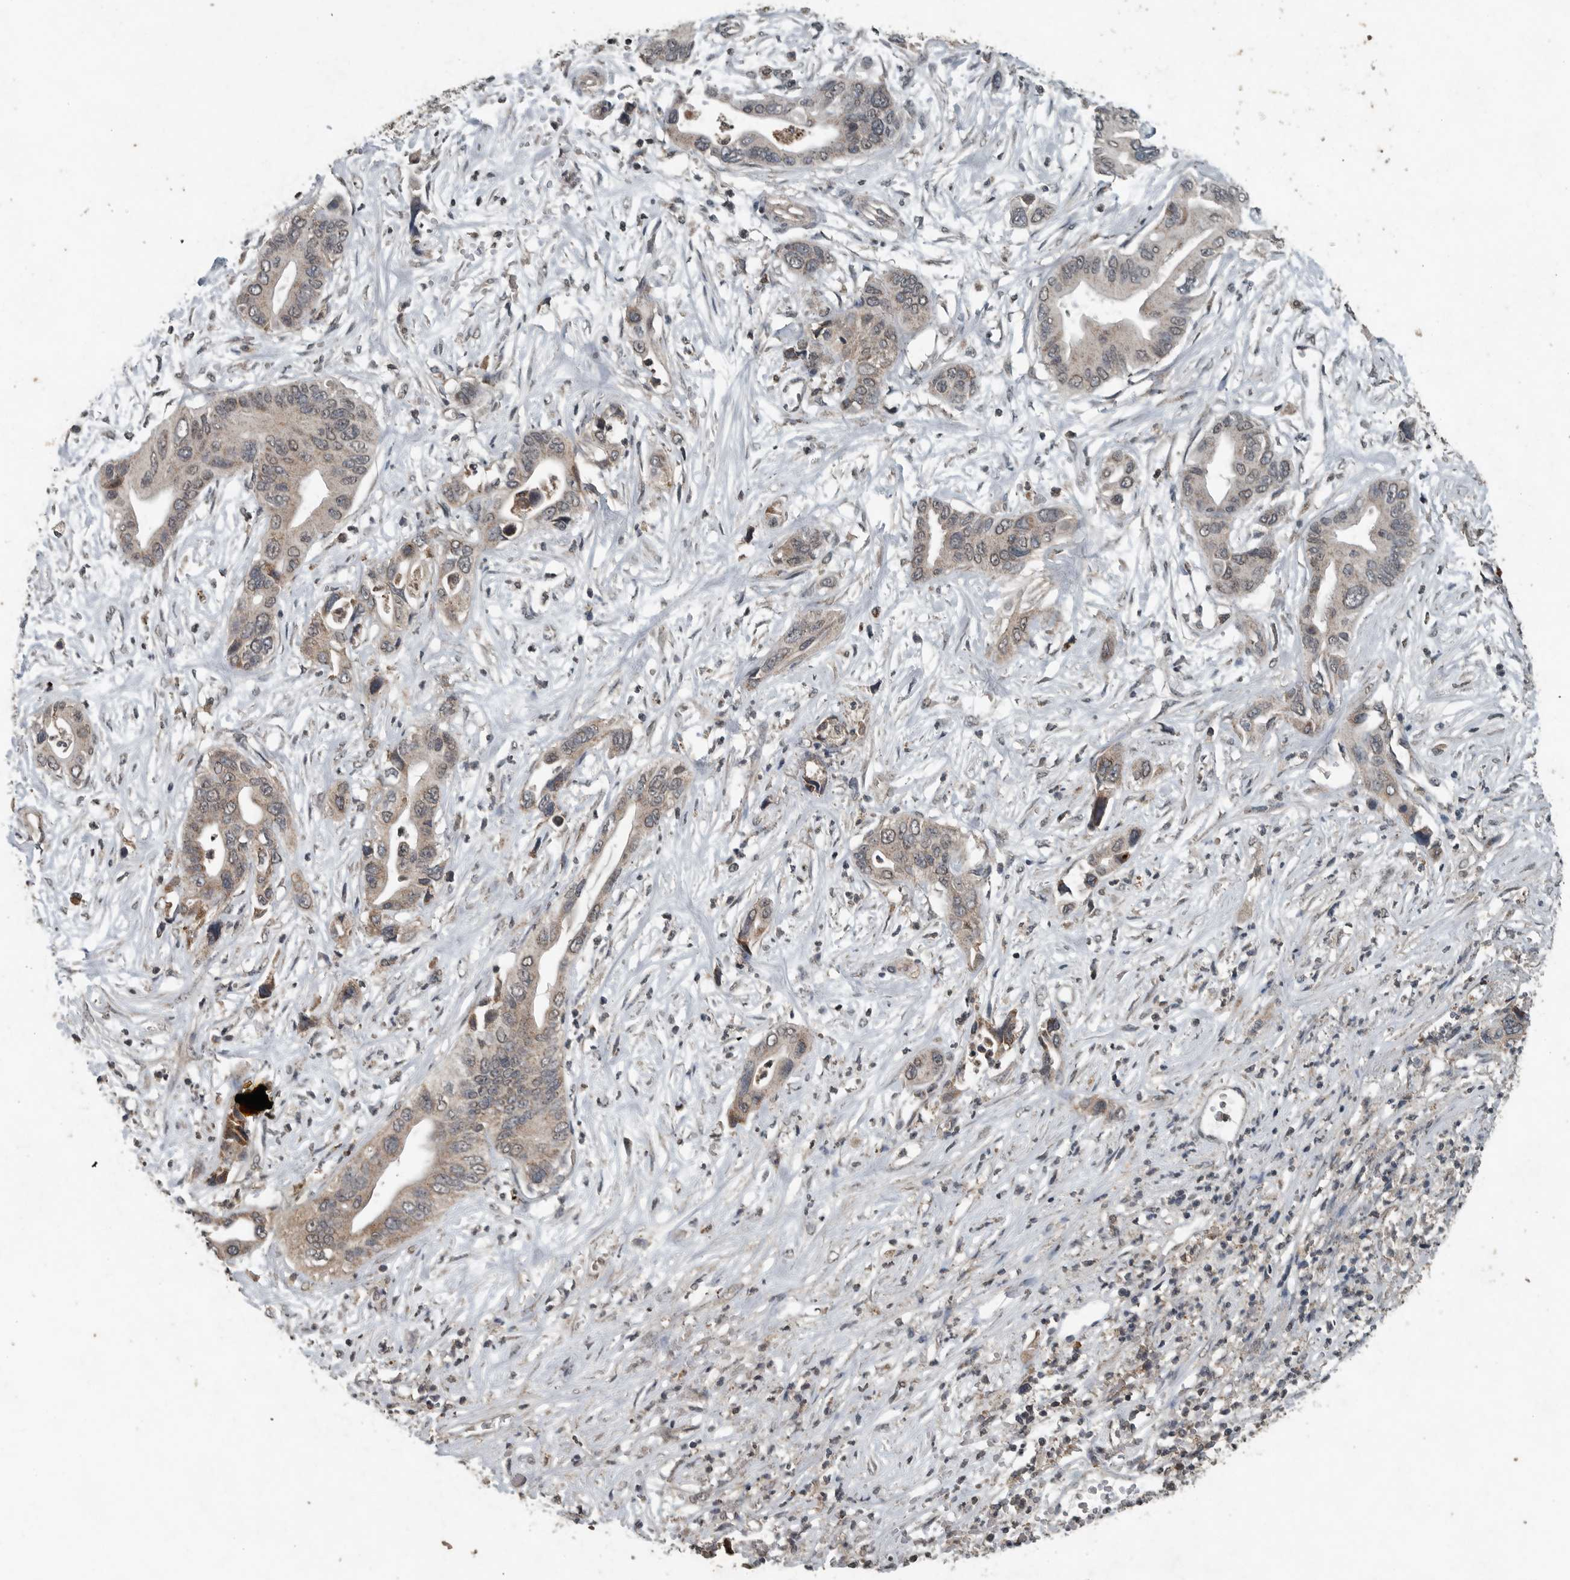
{"staining": {"intensity": "weak", "quantity": ">75%", "location": "cytoplasmic/membranous"}, "tissue": "pancreatic cancer", "cell_type": "Tumor cells", "image_type": "cancer", "snomed": [{"axis": "morphology", "description": "Adenocarcinoma, NOS"}, {"axis": "topography", "description": "Pancreas"}], "caption": "DAB (3,3'-diaminobenzidine) immunohistochemical staining of adenocarcinoma (pancreatic) shows weak cytoplasmic/membranous protein positivity in approximately >75% of tumor cells.", "gene": "IL6ST", "patient": {"sex": "male", "age": 66}}